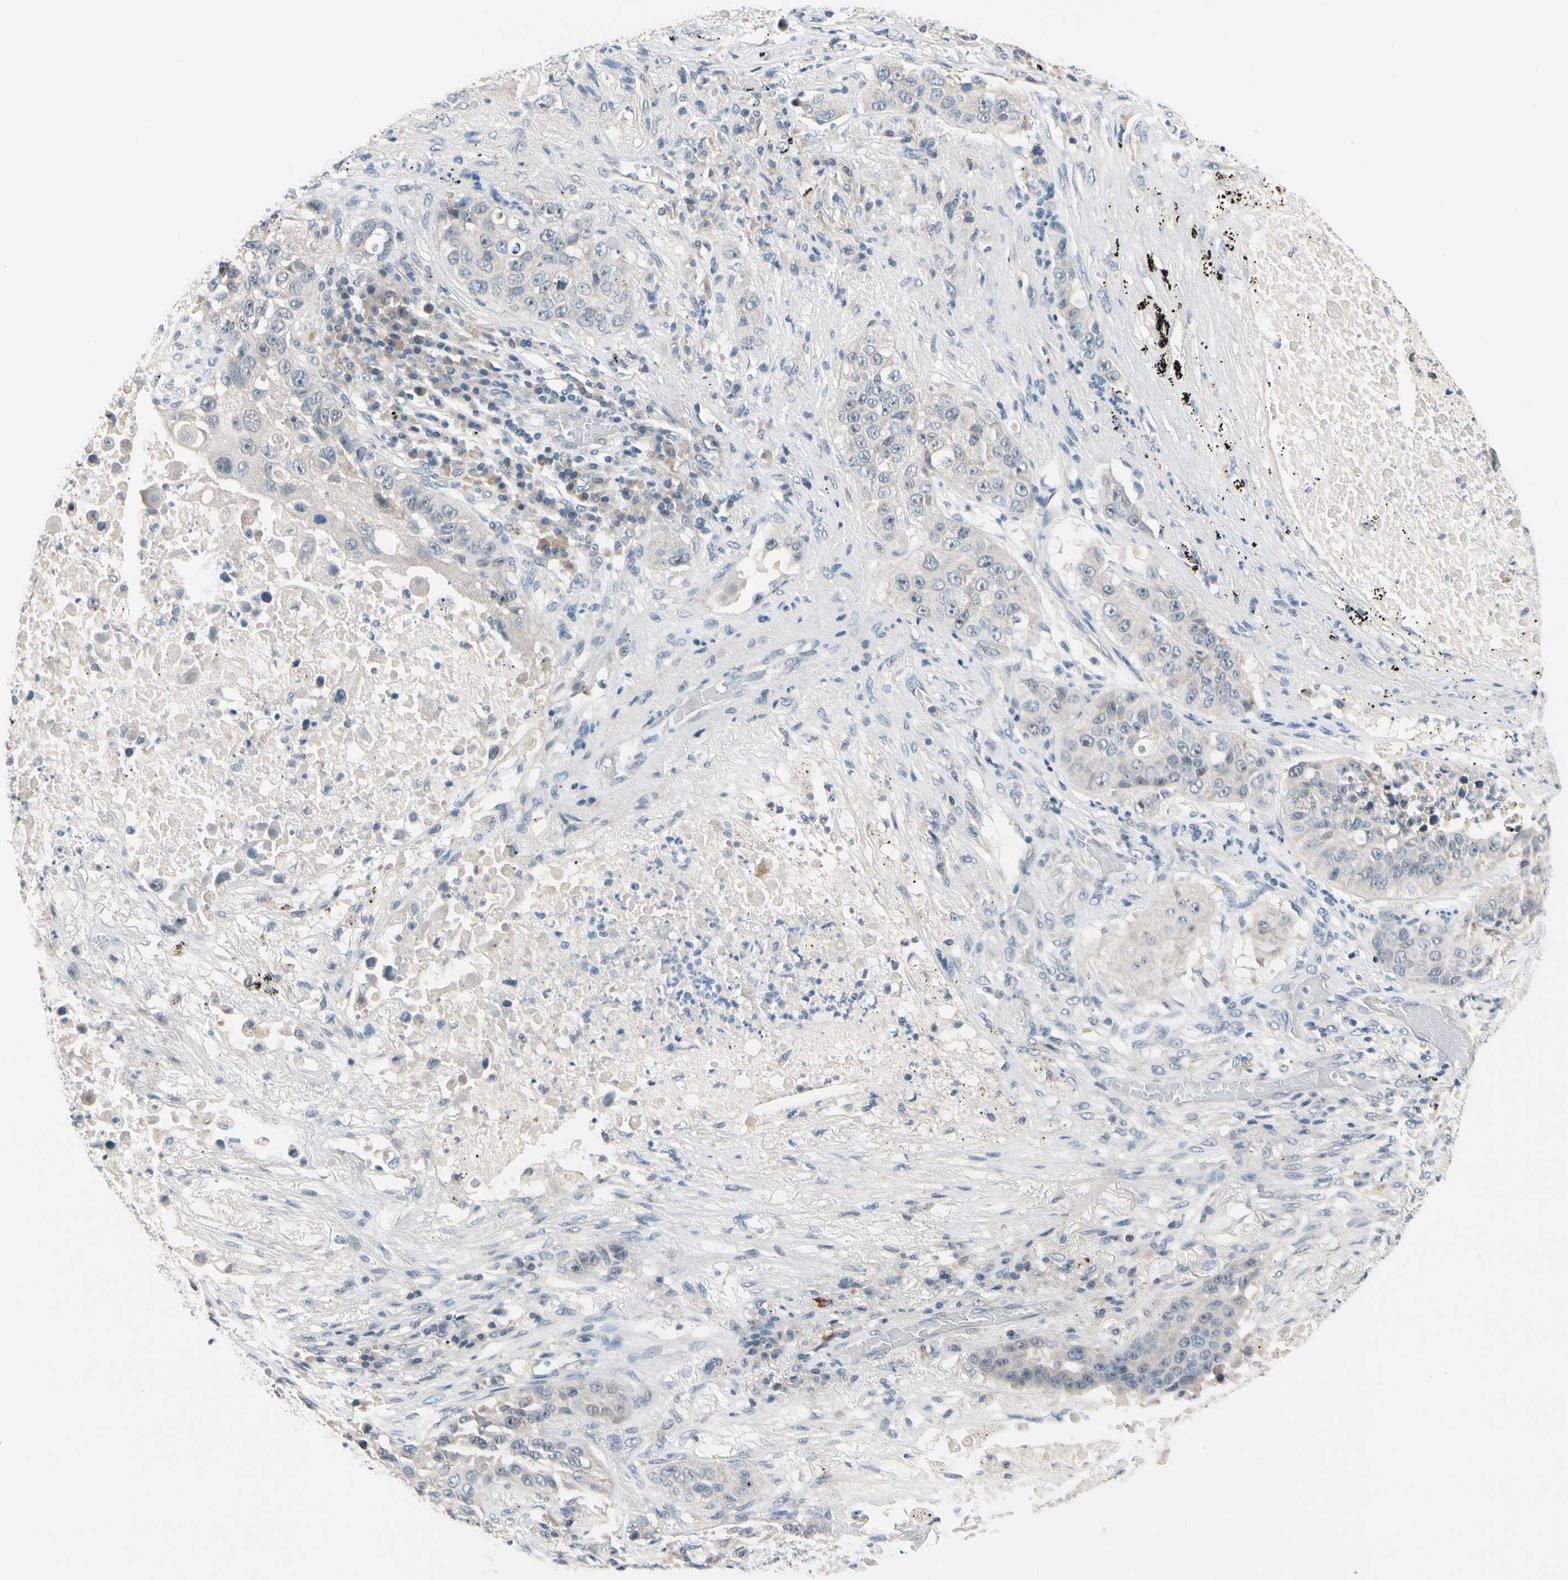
{"staining": {"intensity": "negative", "quantity": "none", "location": "none"}, "tissue": "lung cancer", "cell_type": "Tumor cells", "image_type": "cancer", "snomed": [{"axis": "morphology", "description": "Squamous cell carcinoma, NOS"}, {"axis": "topography", "description": "Lung"}], "caption": "This image is of squamous cell carcinoma (lung) stained with IHC to label a protein in brown with the nuclei are counter-stained blue. There is no staining in tumor cells.", "gene": "SLC27A6", "patient": {"sex": "male", "age": 57}}